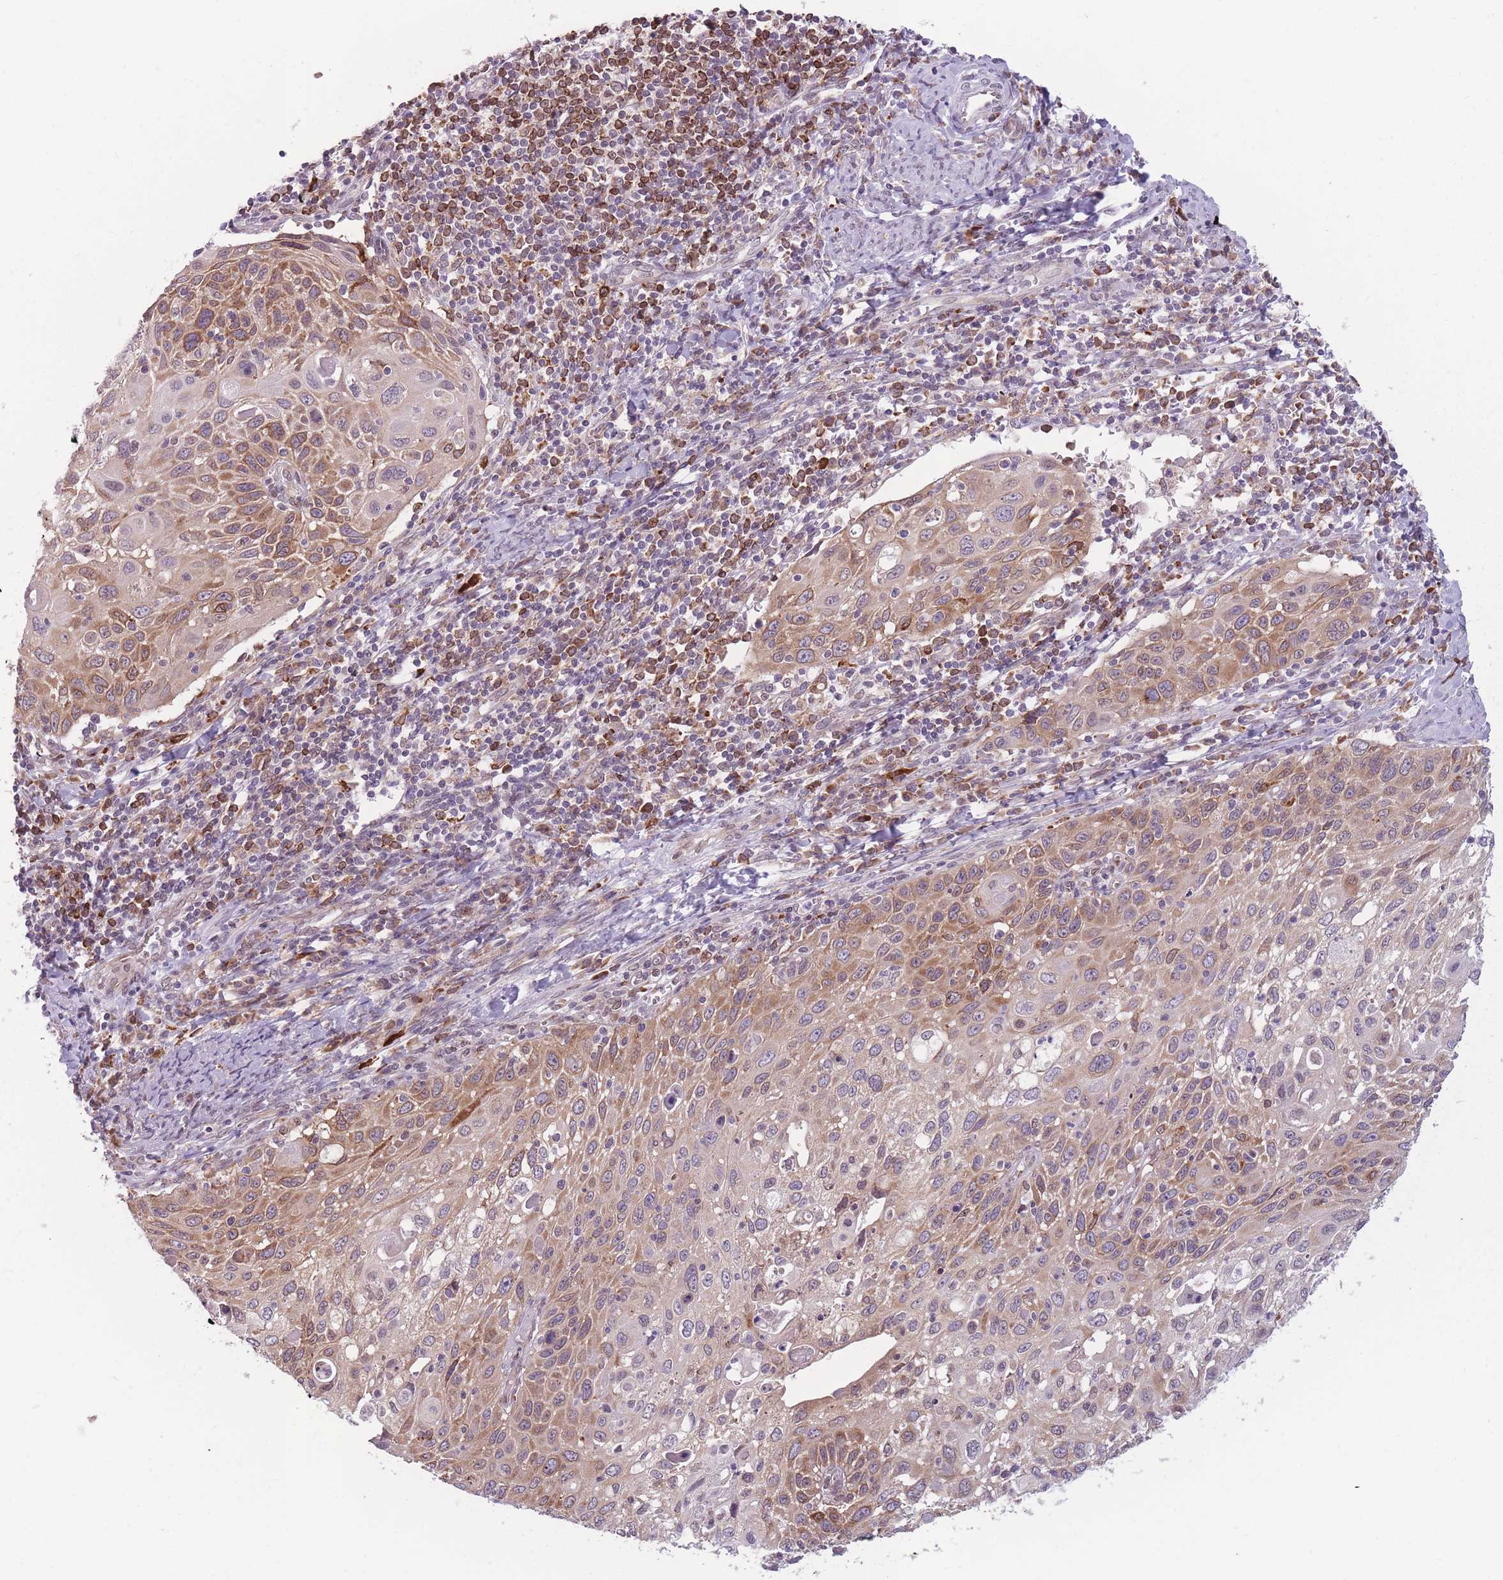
{"staining": {"intensity": "moderate", "quantity": ">75%", "location": "cytoplasmic/membranous"}, "tissue": "cervical cancer", "cell_type": "Tumor cells", "image_type": "cancer", "snomed": [{"axis": "morphology", "description": "Squamous cell carcinoma, NOS"}, {"axis": "topography", "description": "Cervix"}], "caption": "The micrograph reveals a brown stain indicating the presence of a protein in the cytoplasmic/membranous of tumor cells in cervical squamous cell carcinoma.", "gene": "TMEM121", "patient": {"sex": "female", "age": 70}}